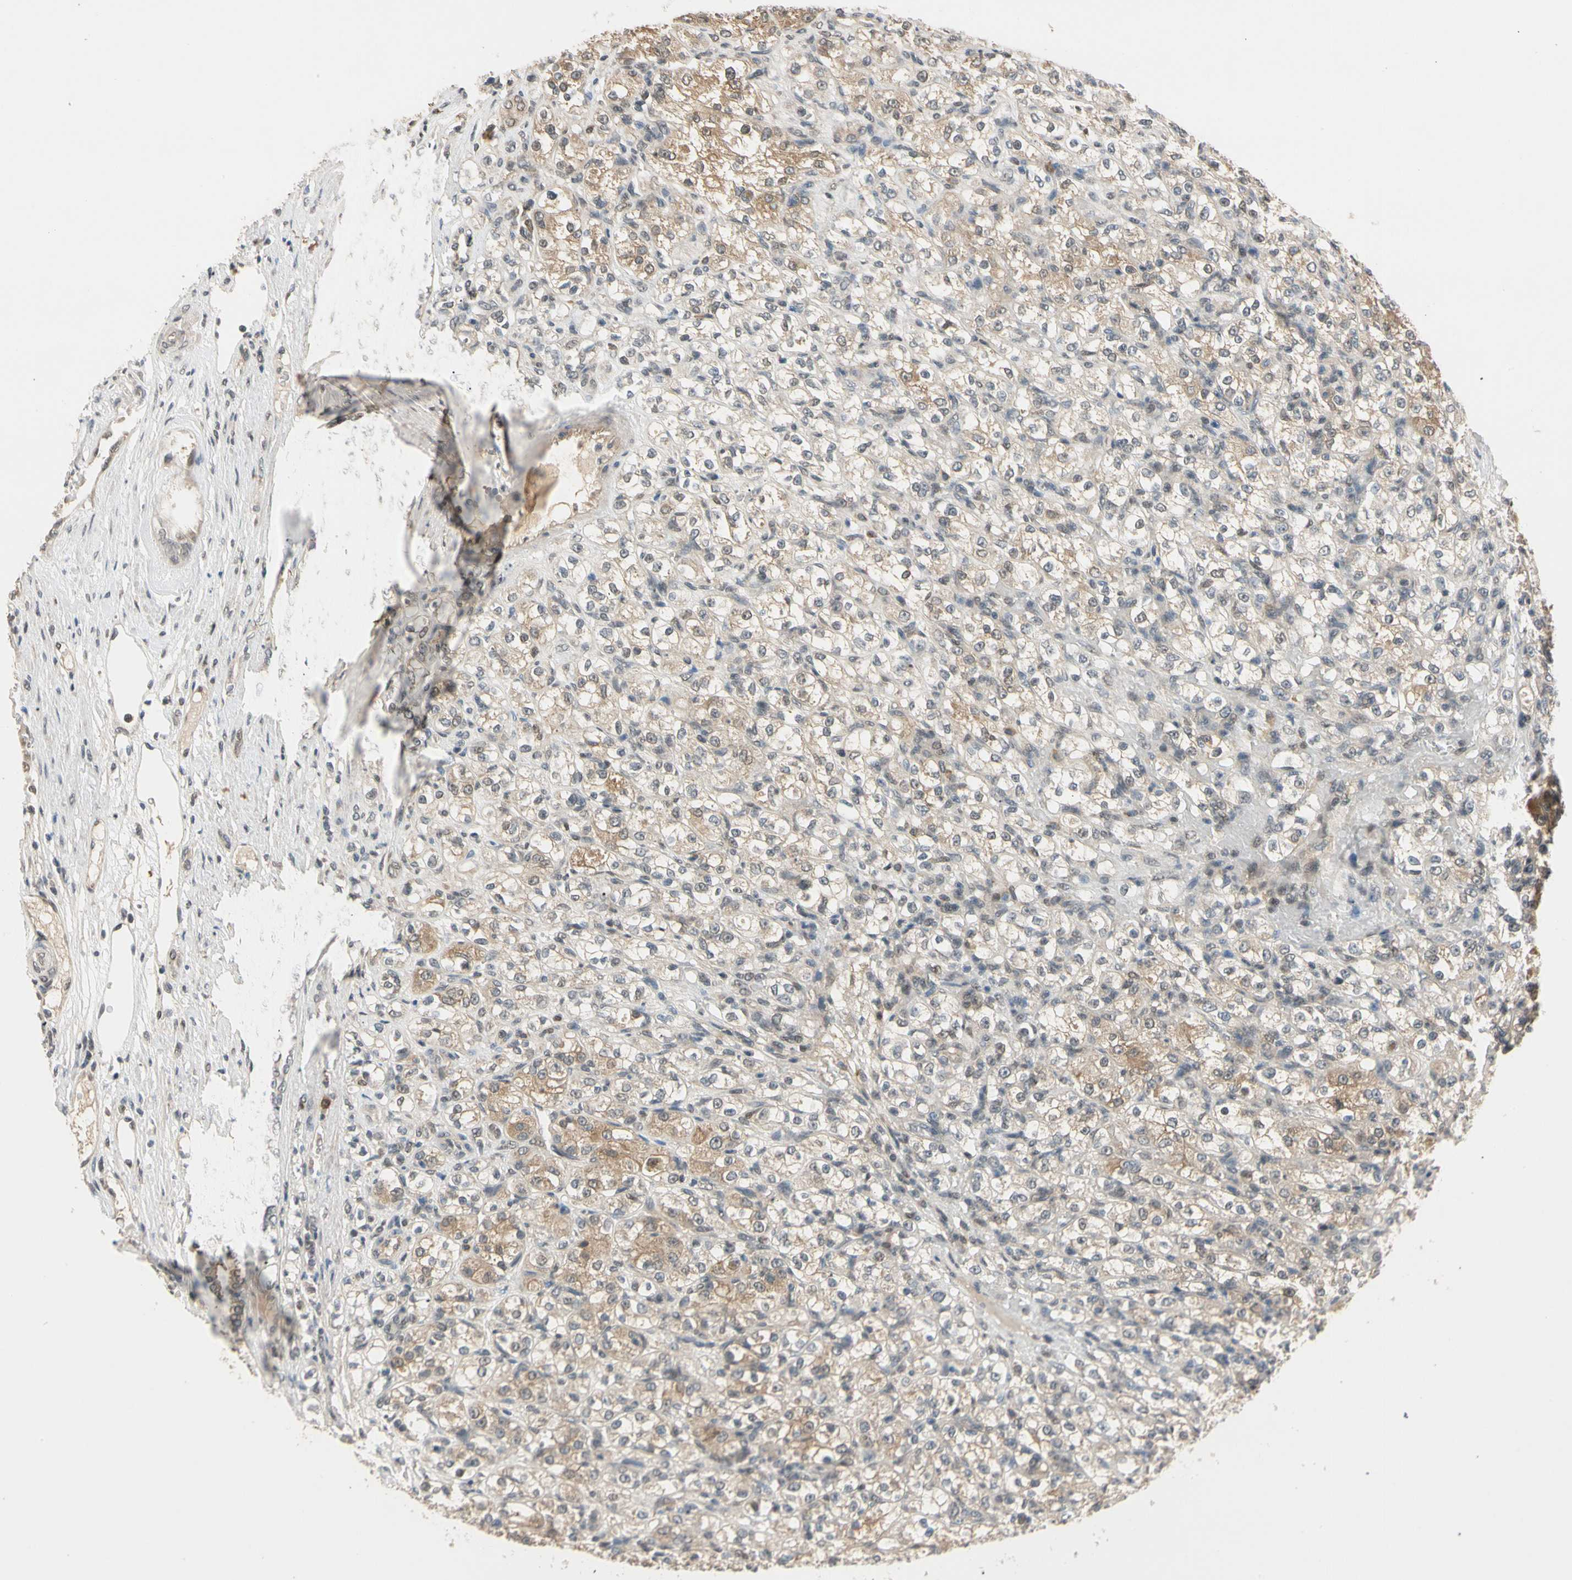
{"staining": {"intensity": "moderate", "quantity": "<25%", "location": "cytoplasmic/membranous,nuclear"}, "tissue": "renal cancer", "cell_type": "Tumor cells", "image_type": "cancer", "snomed": [{"axis": "morphology", "description": "Normal tissue, NOS"}, {"axis": "morphology", "description": "Adenocarcinoma, NOS"}, {"axis": "topography", "description": "Kidney"}], "caption": "Human renal cancer (adenocarcinoma) stained for a protein (brown) exhibits moderate cytoplasmic/membranous and nuclear positive expression in approximately <25% of tumor cells.", "gene": "RIOX2", "patient": {"sex": "male", "age": 61}}